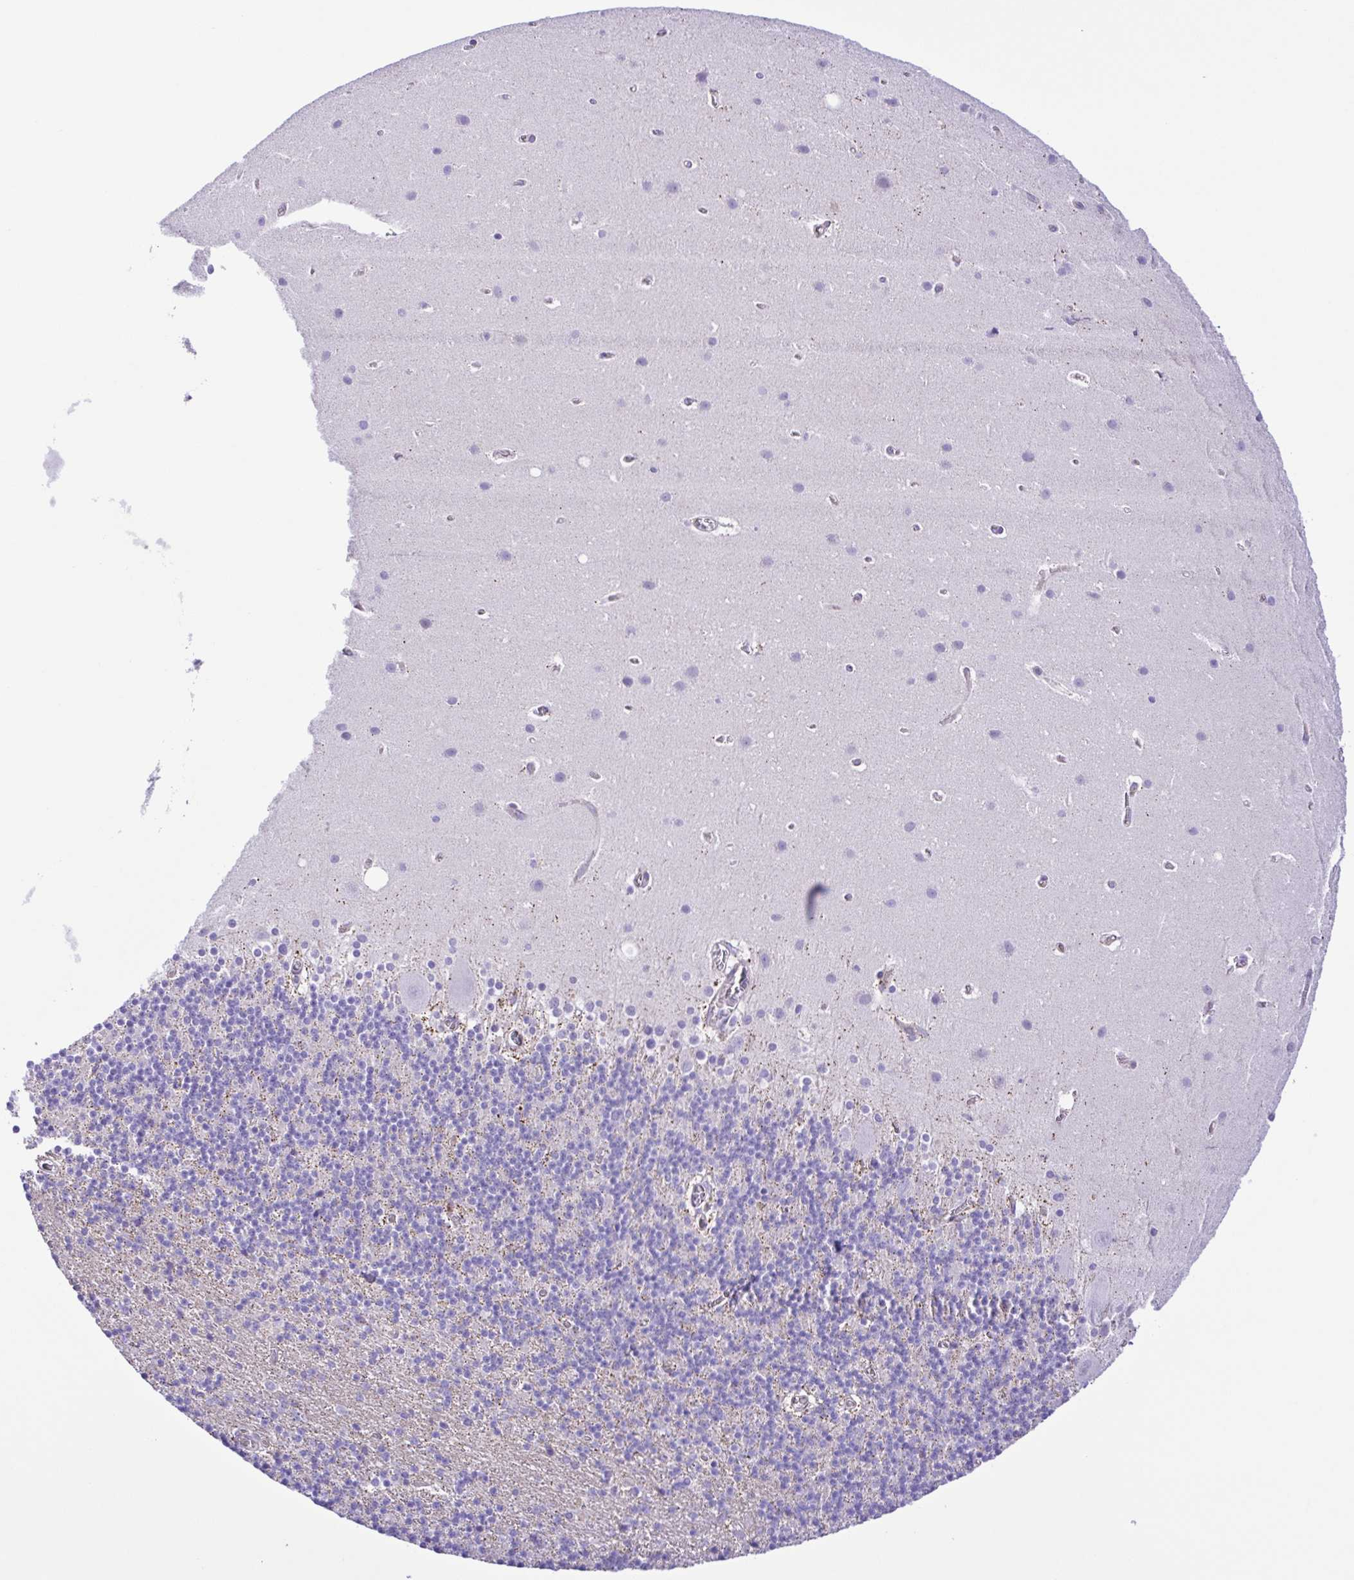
{"staining": {"intensity": "negative", "quantity": "none", "location": "none"}, "tissue": "cerebellum", "cell_type": "Cells in granular layer", "image_type": "normal", "snomed": [{"axis": "morphology", "description": "Normal tissue, NOS"}, {"axis": "topography", "description": "Cerebellum"}], "caption": "DAB immunohistochemical staining of normal cerebellum displays no significant positivity in cells in granular layer. Brightfield microscopy of immunohistochemistry (IHC) stained with DAB (brown) and hematoxylin (blue), captured at high magnification.", "gene": "ISM2", "patient": {"sex": "male", "age": 70}}